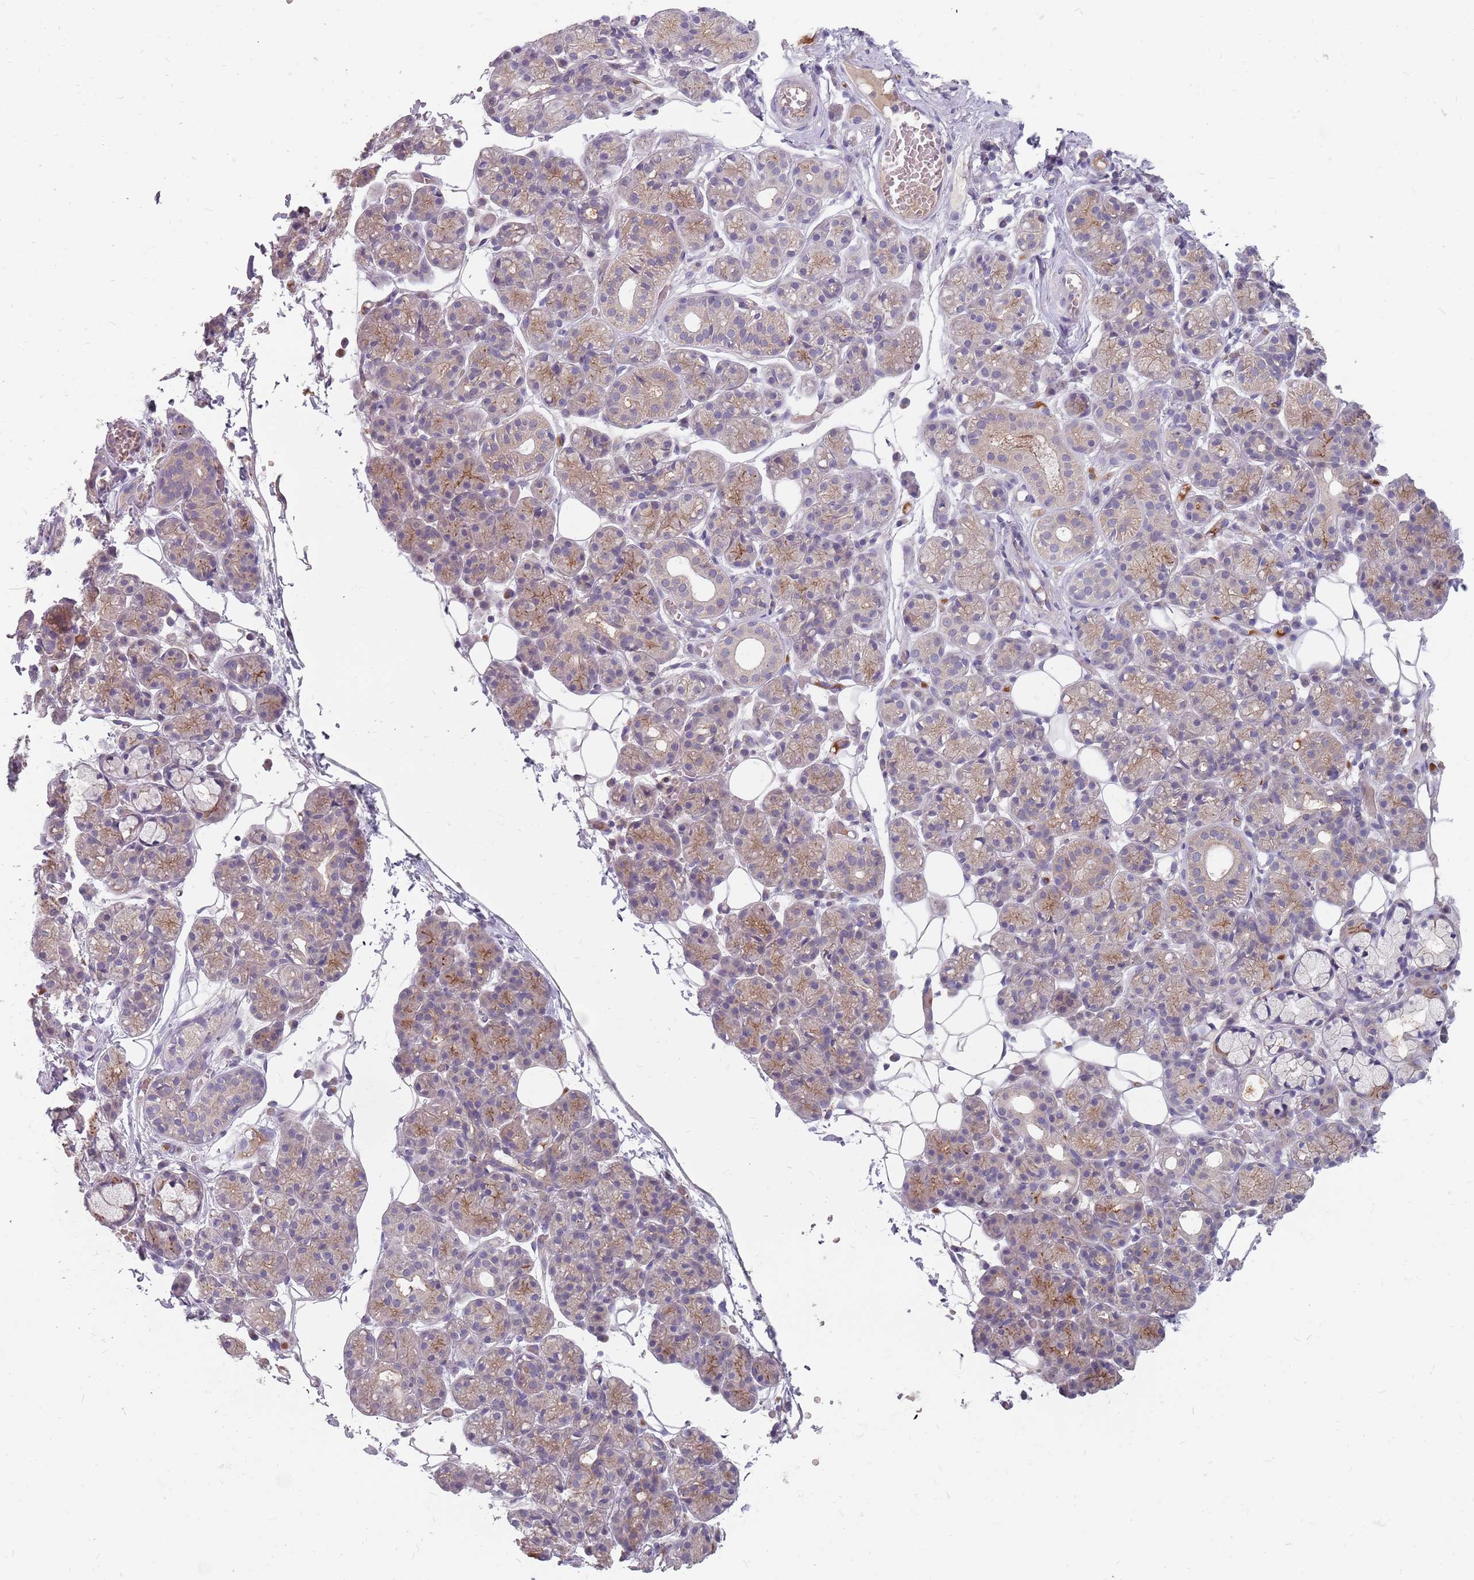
{"staining": {"intensity": "weak", "quantity": "25%-75%", "location": "cytoplasmic/membranous"}, "tissue": "salivary gland", "cell_type": "Glandular cells", "image_type": "normal", "snomed": [{"axis": "morphology", "description": "Normal tissue, NOS"}, {"axis": "topography", "description": "Salivary gland"}], "caption": "IHC image of benign salivary gland stained for a protein (brown), which reveals low levels of weak cytoplasmic/membranous expression in about 25%-75% of glandular cells.", "gene": "CMTR2", "patient": {"sex": "male", "age": 63}}